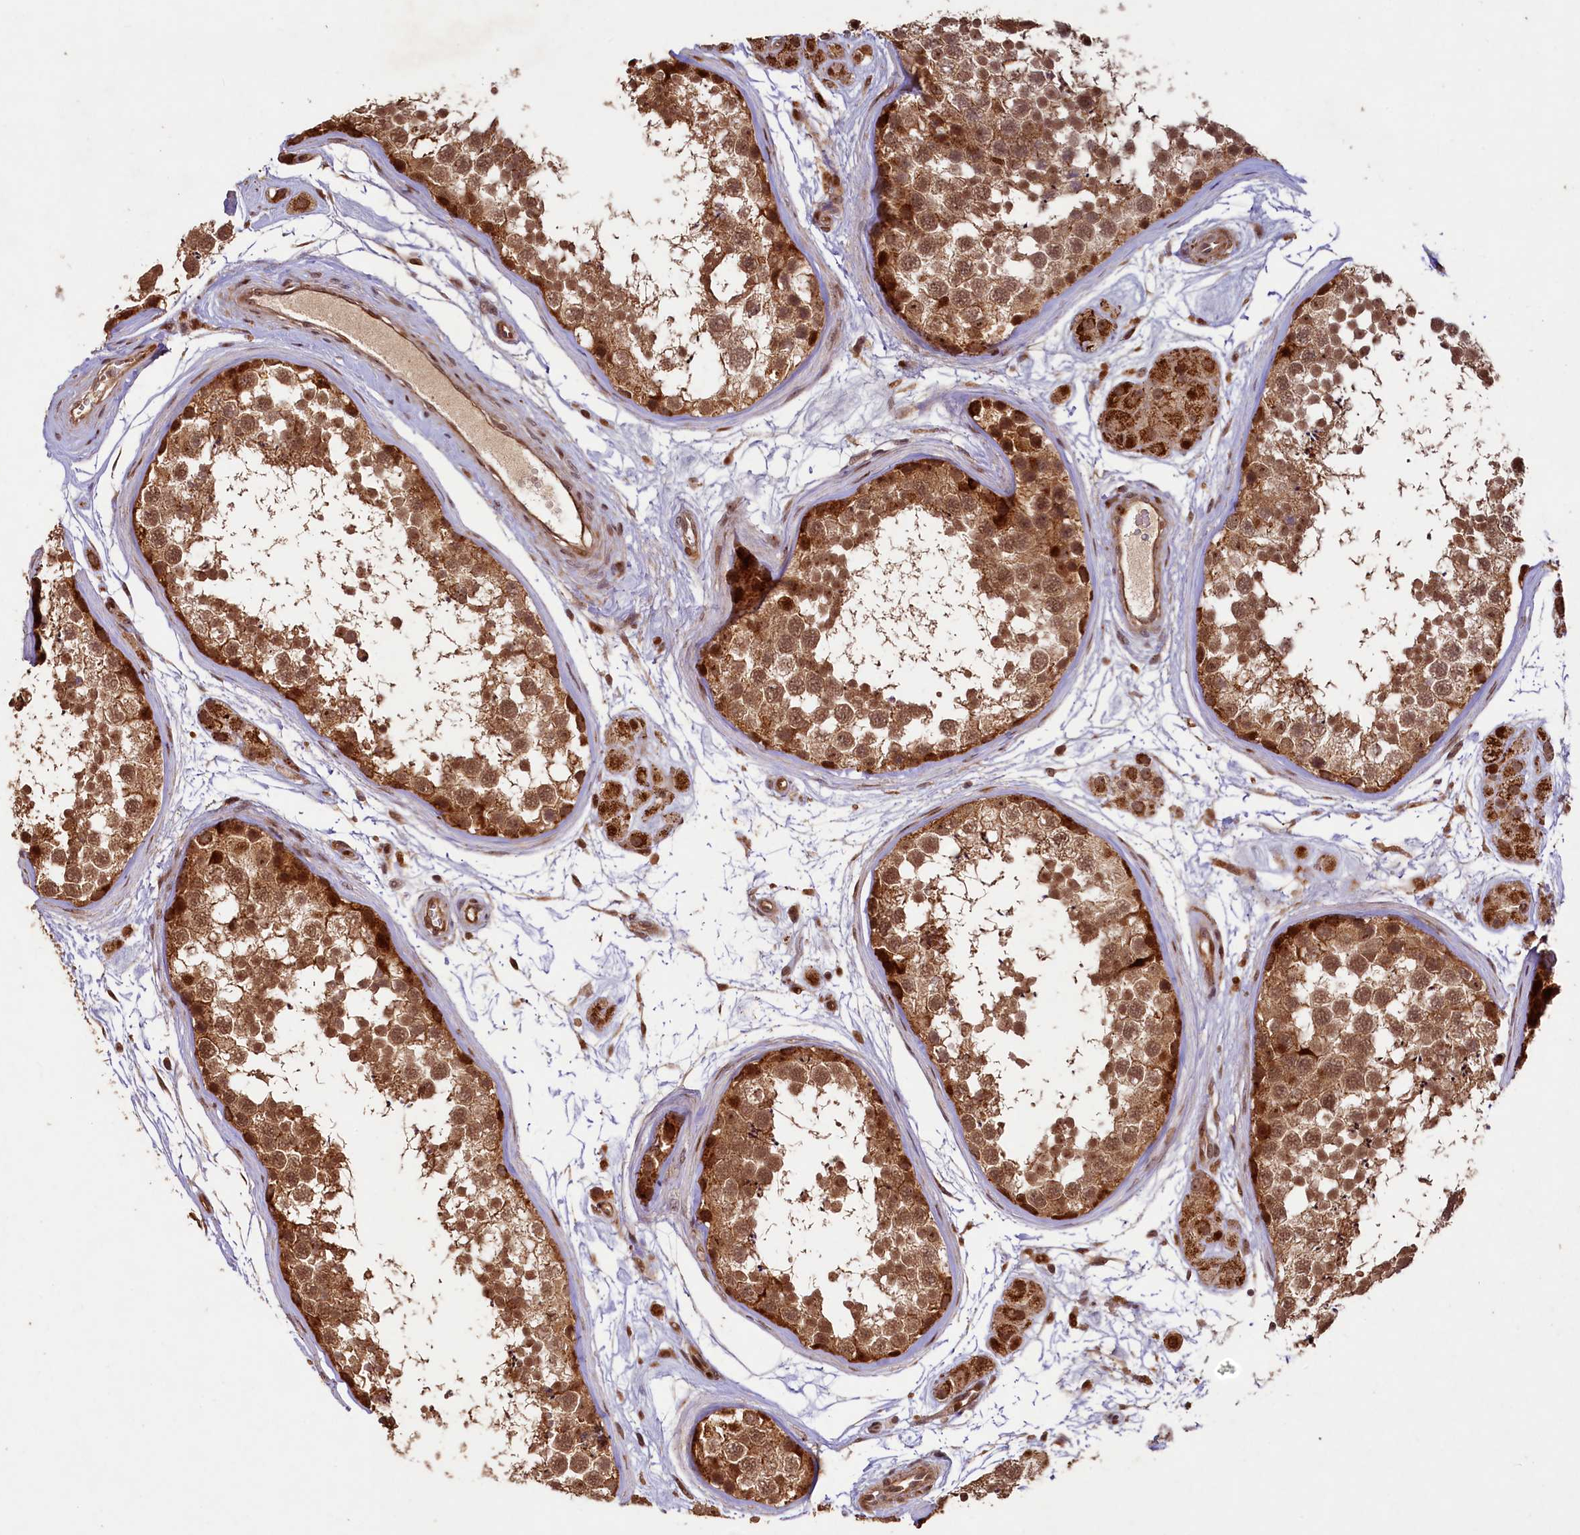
{"staining": {"intensity": "moderate", "quantity": ">75%", "location": "cytoplasmic/membranous,nuclear"}, "tissue": "testis", "cell_type": "Cells in seminiferous ducts", "image_type": "normal", "snomed": [{"axis": "morphology", "description": "Normal tissue, NOS"}, {"axis": "topography", "description": "Testis"}], "caption": "Cells in seminiferous ducts demonstrate medium levels of moderate cytoplasmic/membranous,nuclear expression in approximately >75% of cells in unremarkable human testis.", "gene": "SHPRH", "patient": {"sex": "male", "age": 56}}